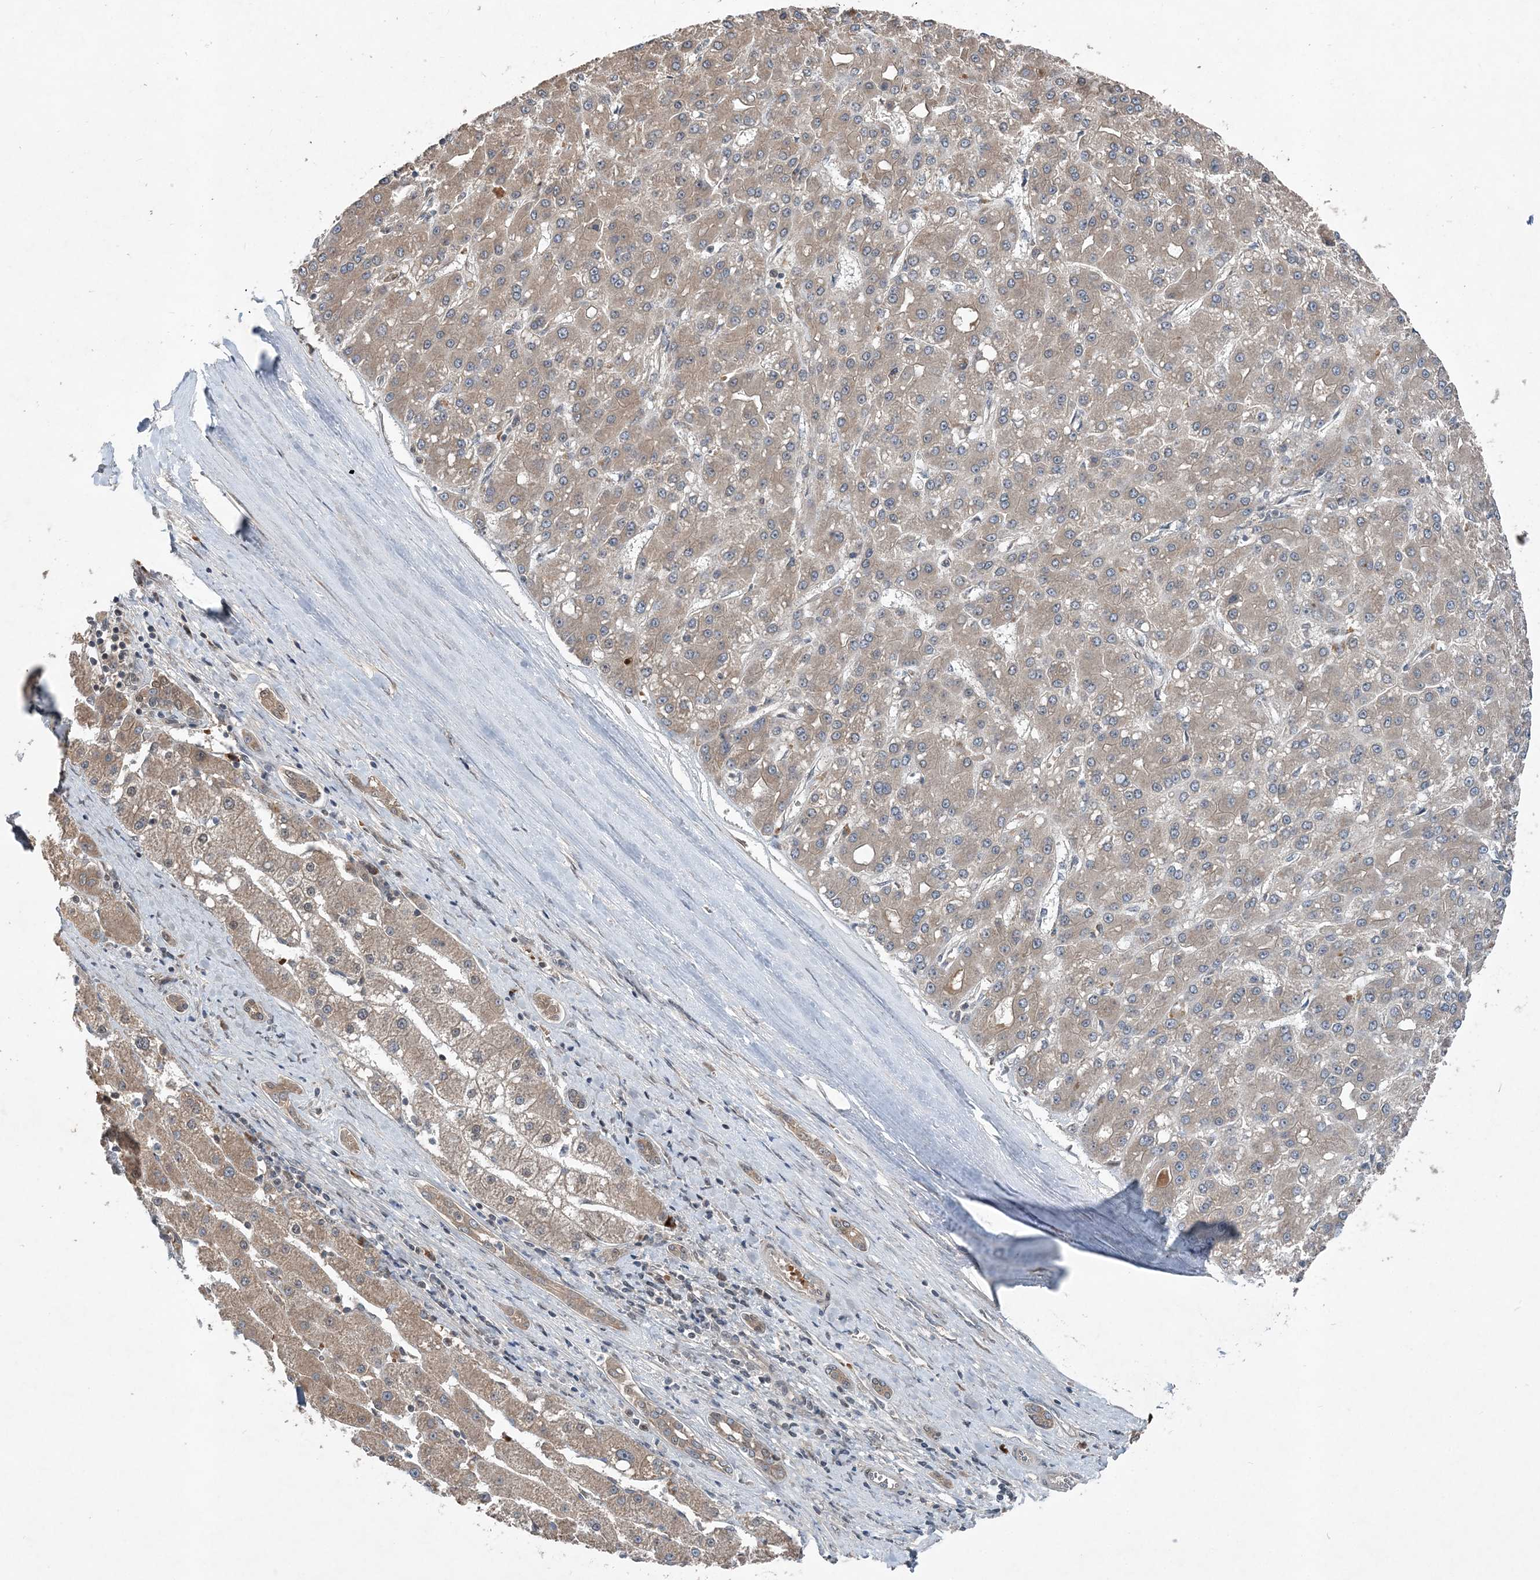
{"staining": {"intensity": "weak", "quantity": ">75%", "location": "cytoplasmic/membranous"}, "tissue": "liver cancer", "cell_type": "Tumor cells", "image_type": "cancer", "snomed": [{"axis": "morphology", "description": "Carcinoma, Hepatocellular, NOS"}, {"axis": "topography", "description": "Liver"}], "caption": "The immunohistochemical stain shows weak cytoplasmic/membranous positivity in tumor cells of liver cancer (hepatocellular carcinoma) tissue.", "gene": "QTRT2", "patient": {"sex": "male", "age": 67}}